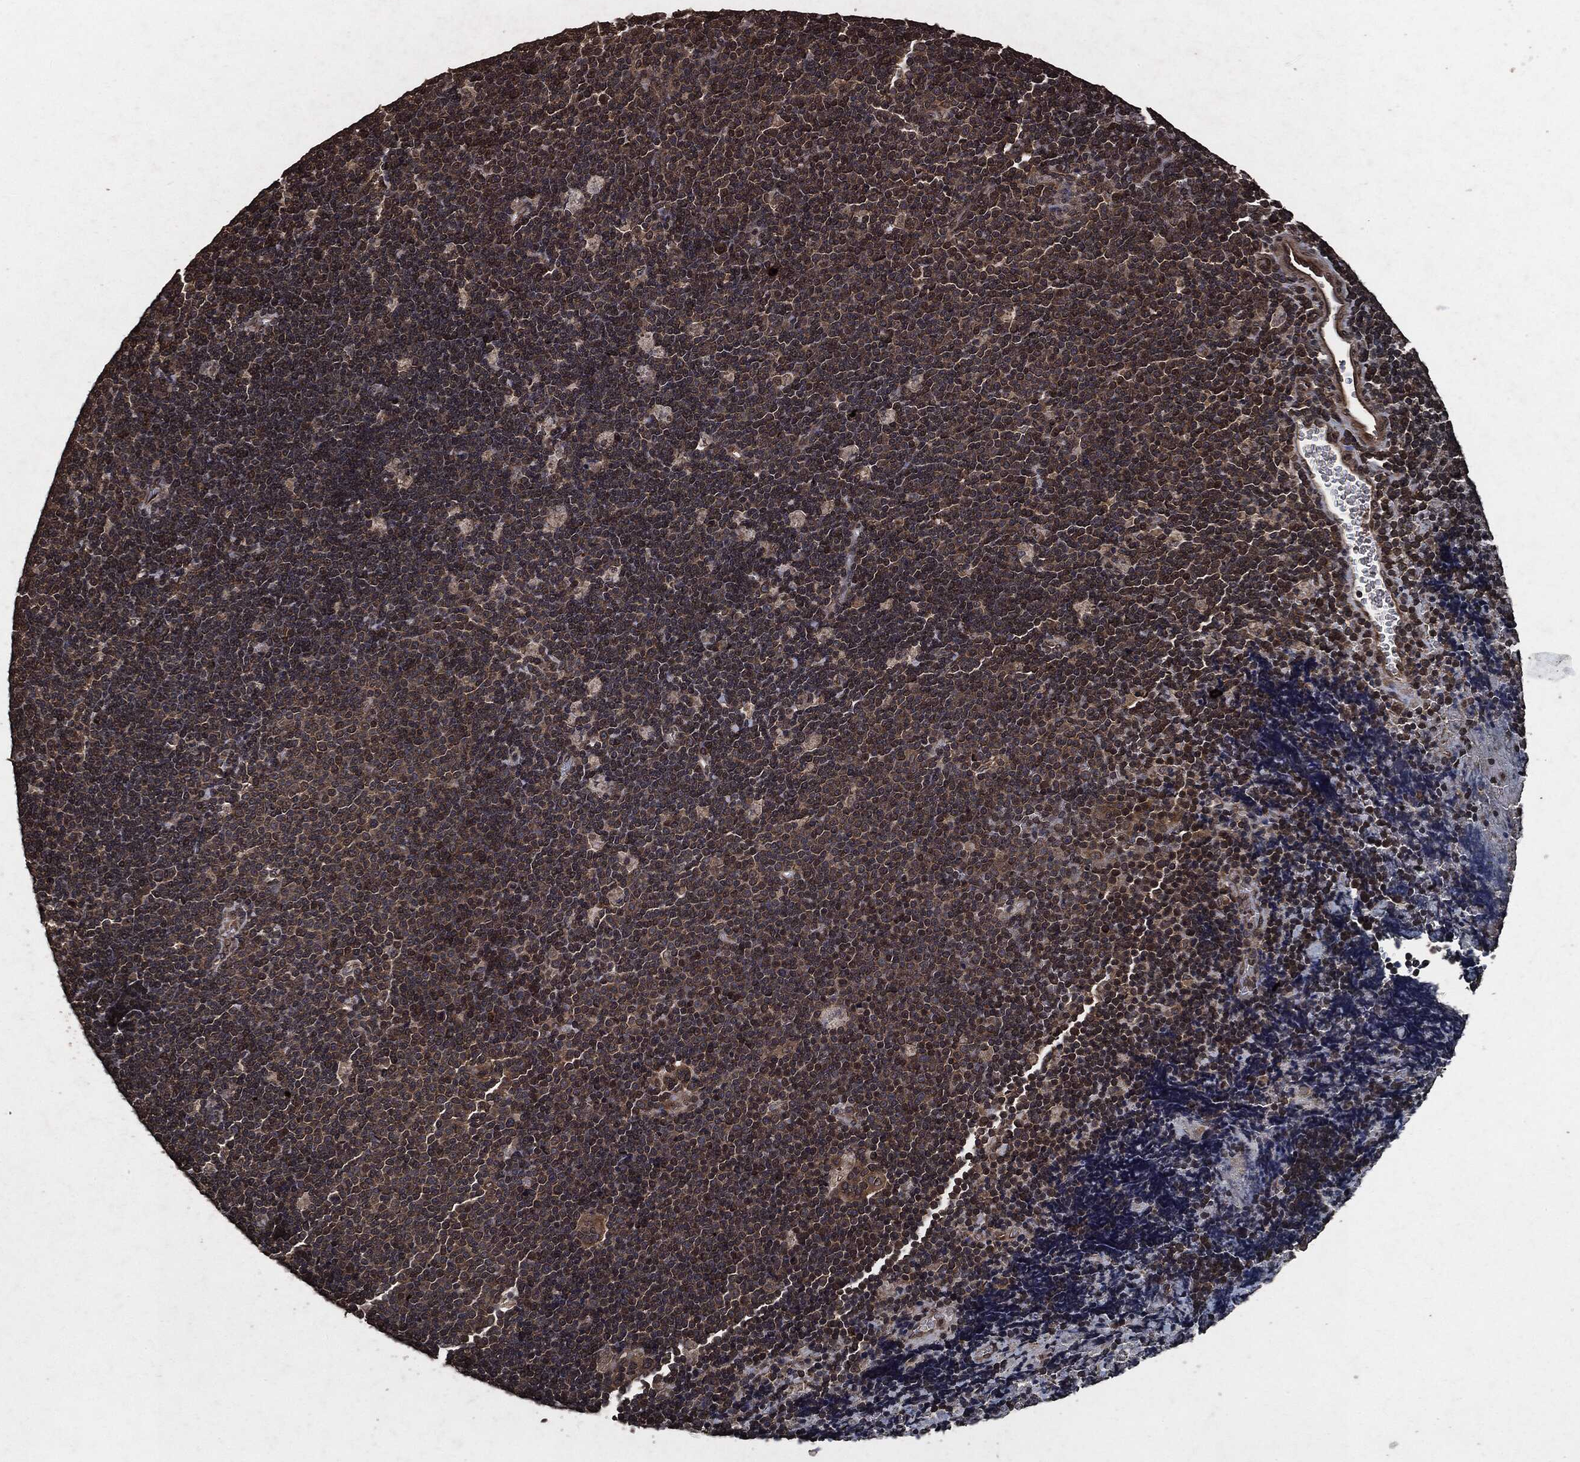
{"staining": {"intensity": "weak", "quantity": "25%-75%", "location": "cytoplasmic/membranous"}, "tissue": "lymphoma", "cell_type": "Tumor cells", "image_type": "cancer", "snomed": [{"axis": "morphology", "description": "Malignant lymphoma, non-Hodgkin's type, Low grade"}, {"axis": "topography", "description": "Brain"}], "caption": "This histopathology image shows IHC staining of human lymphoma, with low weak cytoplasmic/membranous positivity in about 25%-75% of tumor cells.", "gene": "AKT1S1", "patient": {"sex": "female", "age": 66}}